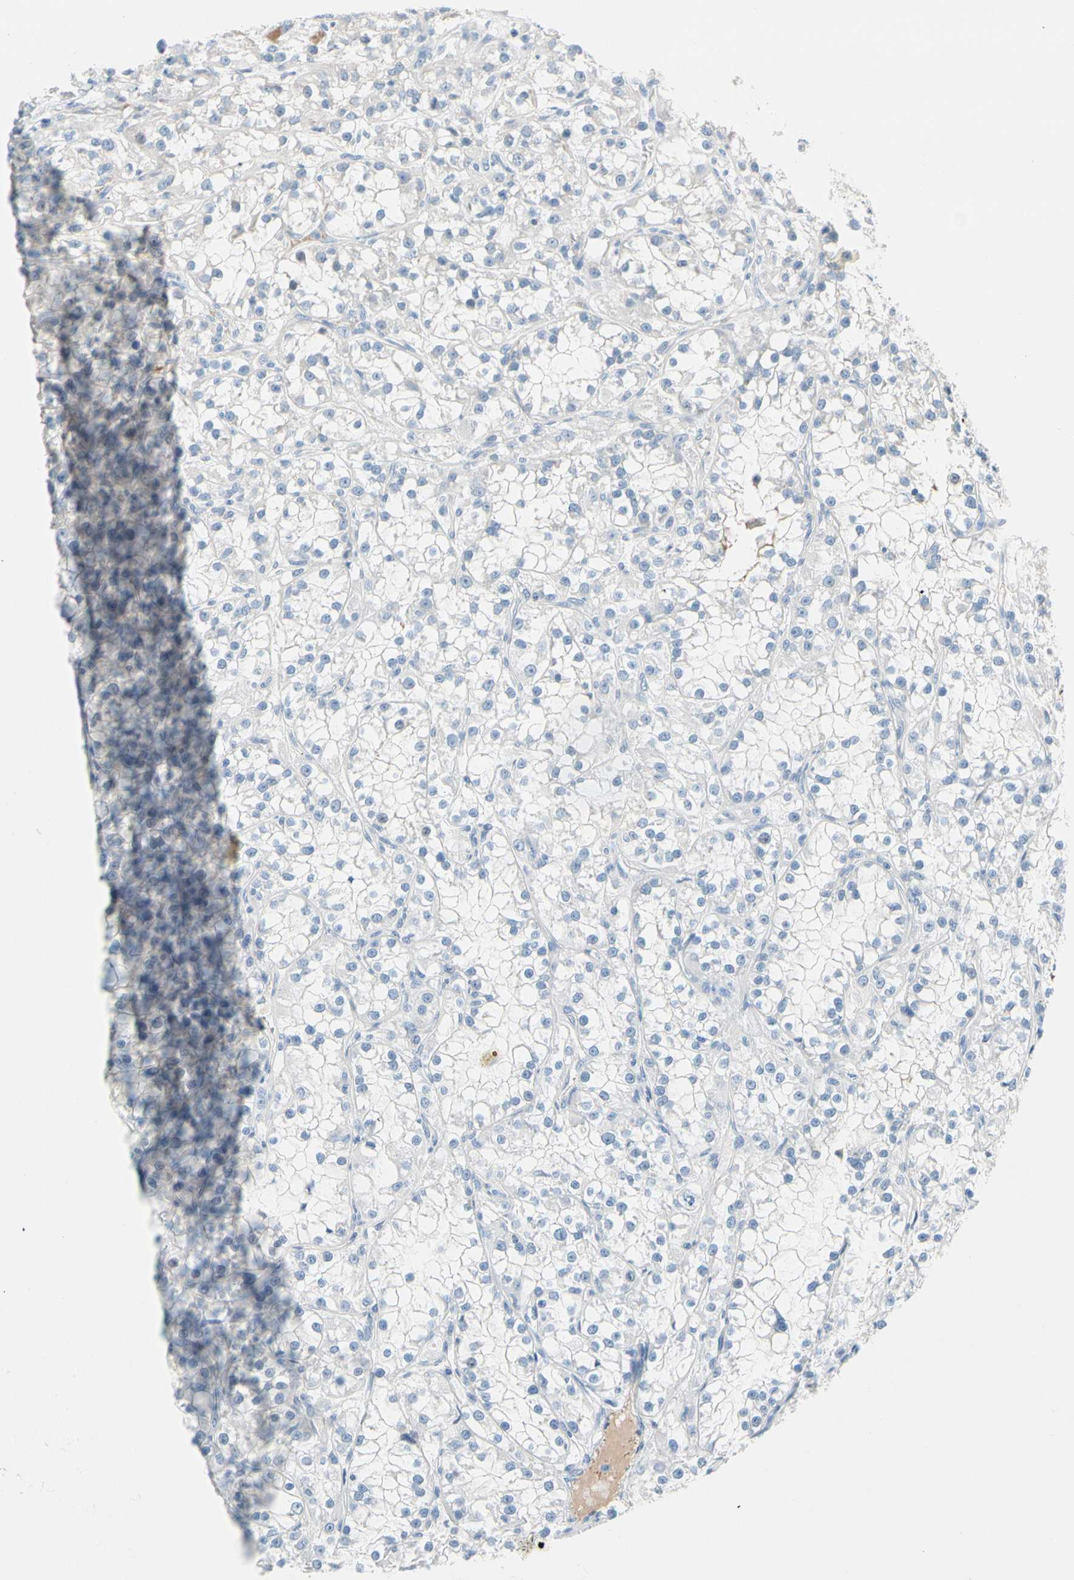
{"staining": {"intensity": "negative", "quantity": "none", "location": "none"}, "tissue": "renal cancer", "cell_type": "Tumor cells", "image_type": "cancer", "snomed": [{"axis": "morphology", "description": "Adenocarcinoma, NOS"}, {"axis": "topography", "description": "Kidney"}], "caption": "Immunohistochemical staining of human renal adenocarcinoma exhibits no significant staining in tumor cells. Nuclei are stained in blue.", "gene": "ZNF132", "patient": {"sex": "female", "age": 52}}